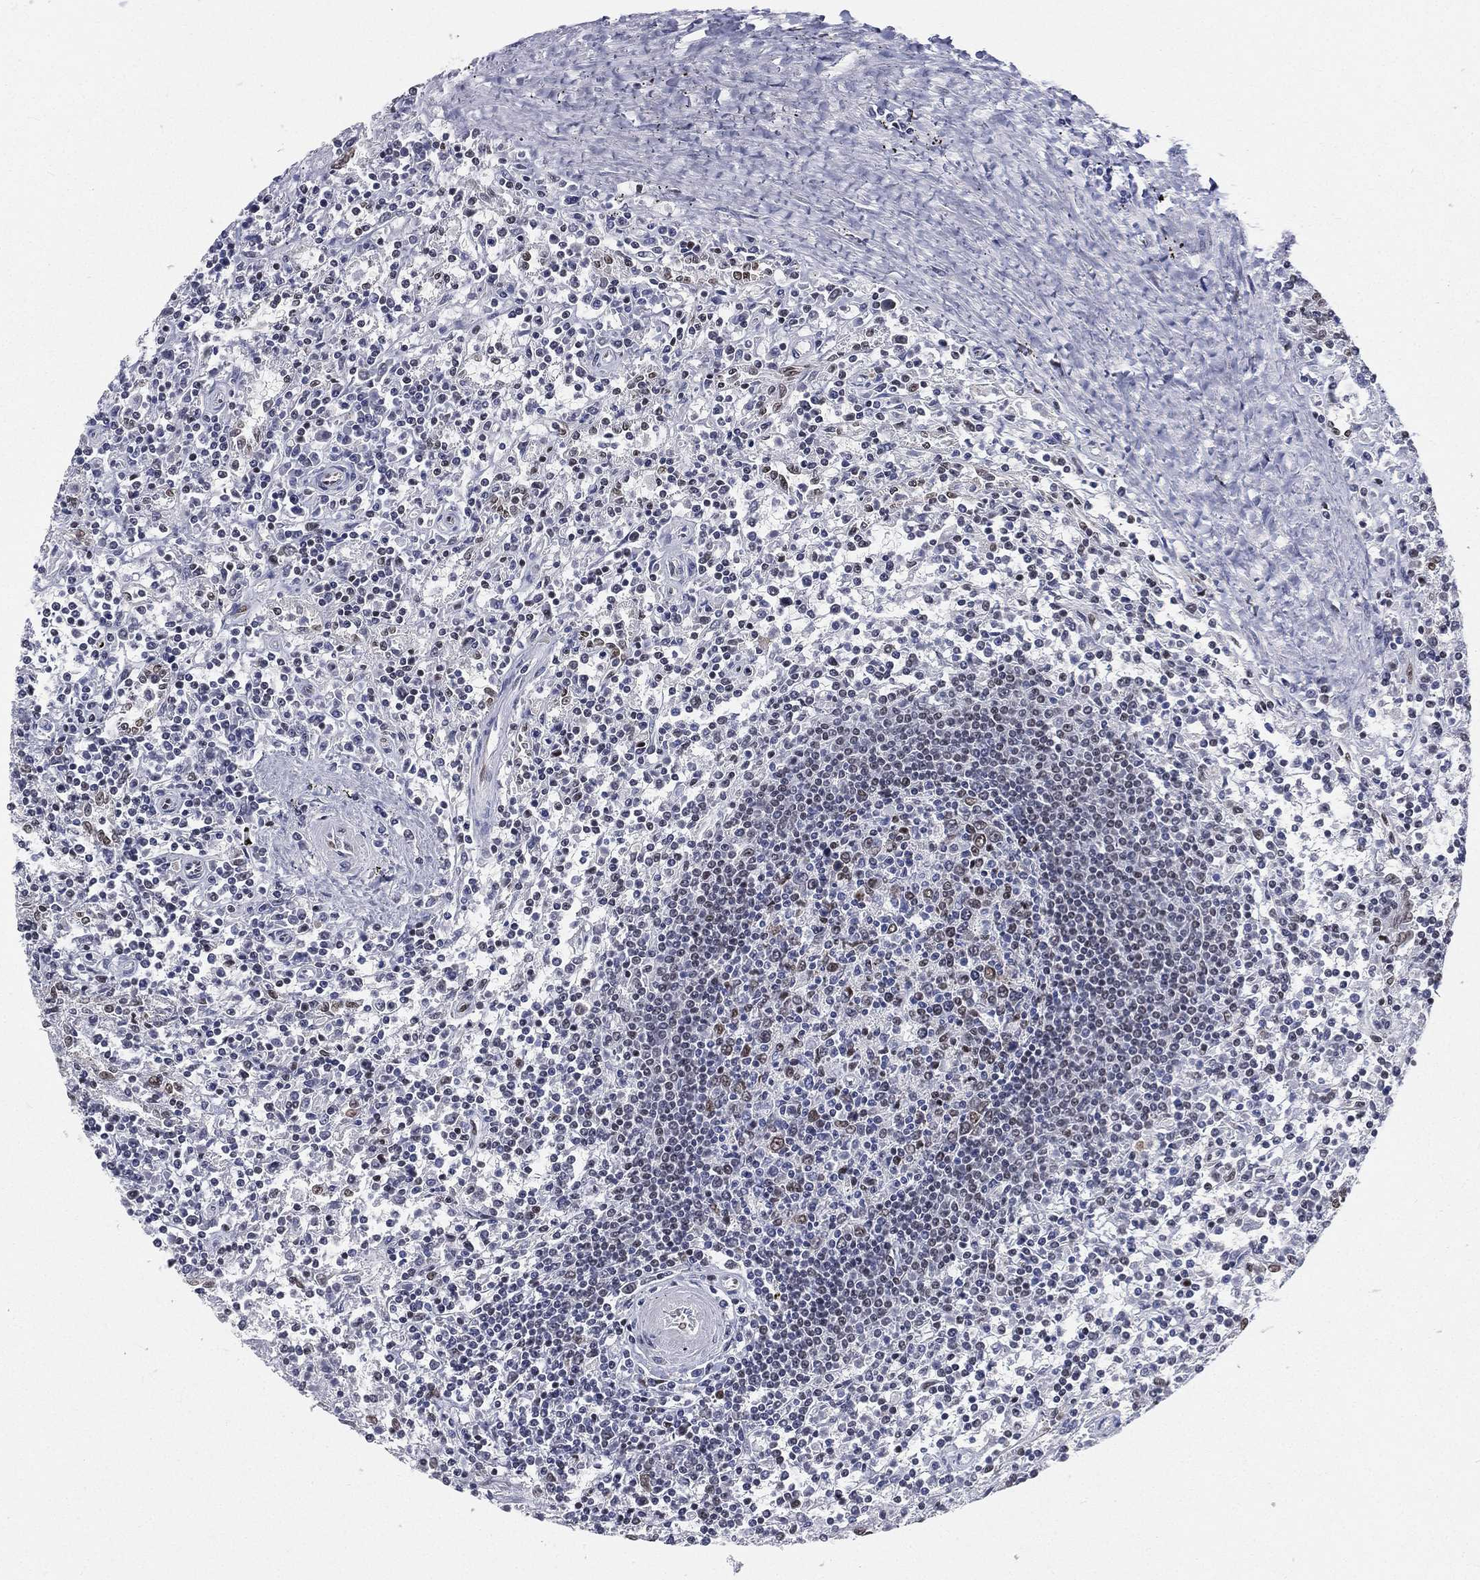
{"staining": {"intensity": "negative", "quantity": "none", "location": "none"}, "tissue": "lymphoma", "cell_type": "Tumor cells", "image_type": "cancer", "snomed": [{"axis": "morphology", "description": "Malignant lymphoma, non-Hodgkin's type, Low grade"}, {"axis": "topography", "description": "Spleen"}], "caption": "Tumor cells show no significant protein expression in lymphoma.", "gene": "FUBP3", "patient": {"sex": "male", "age": 62}}